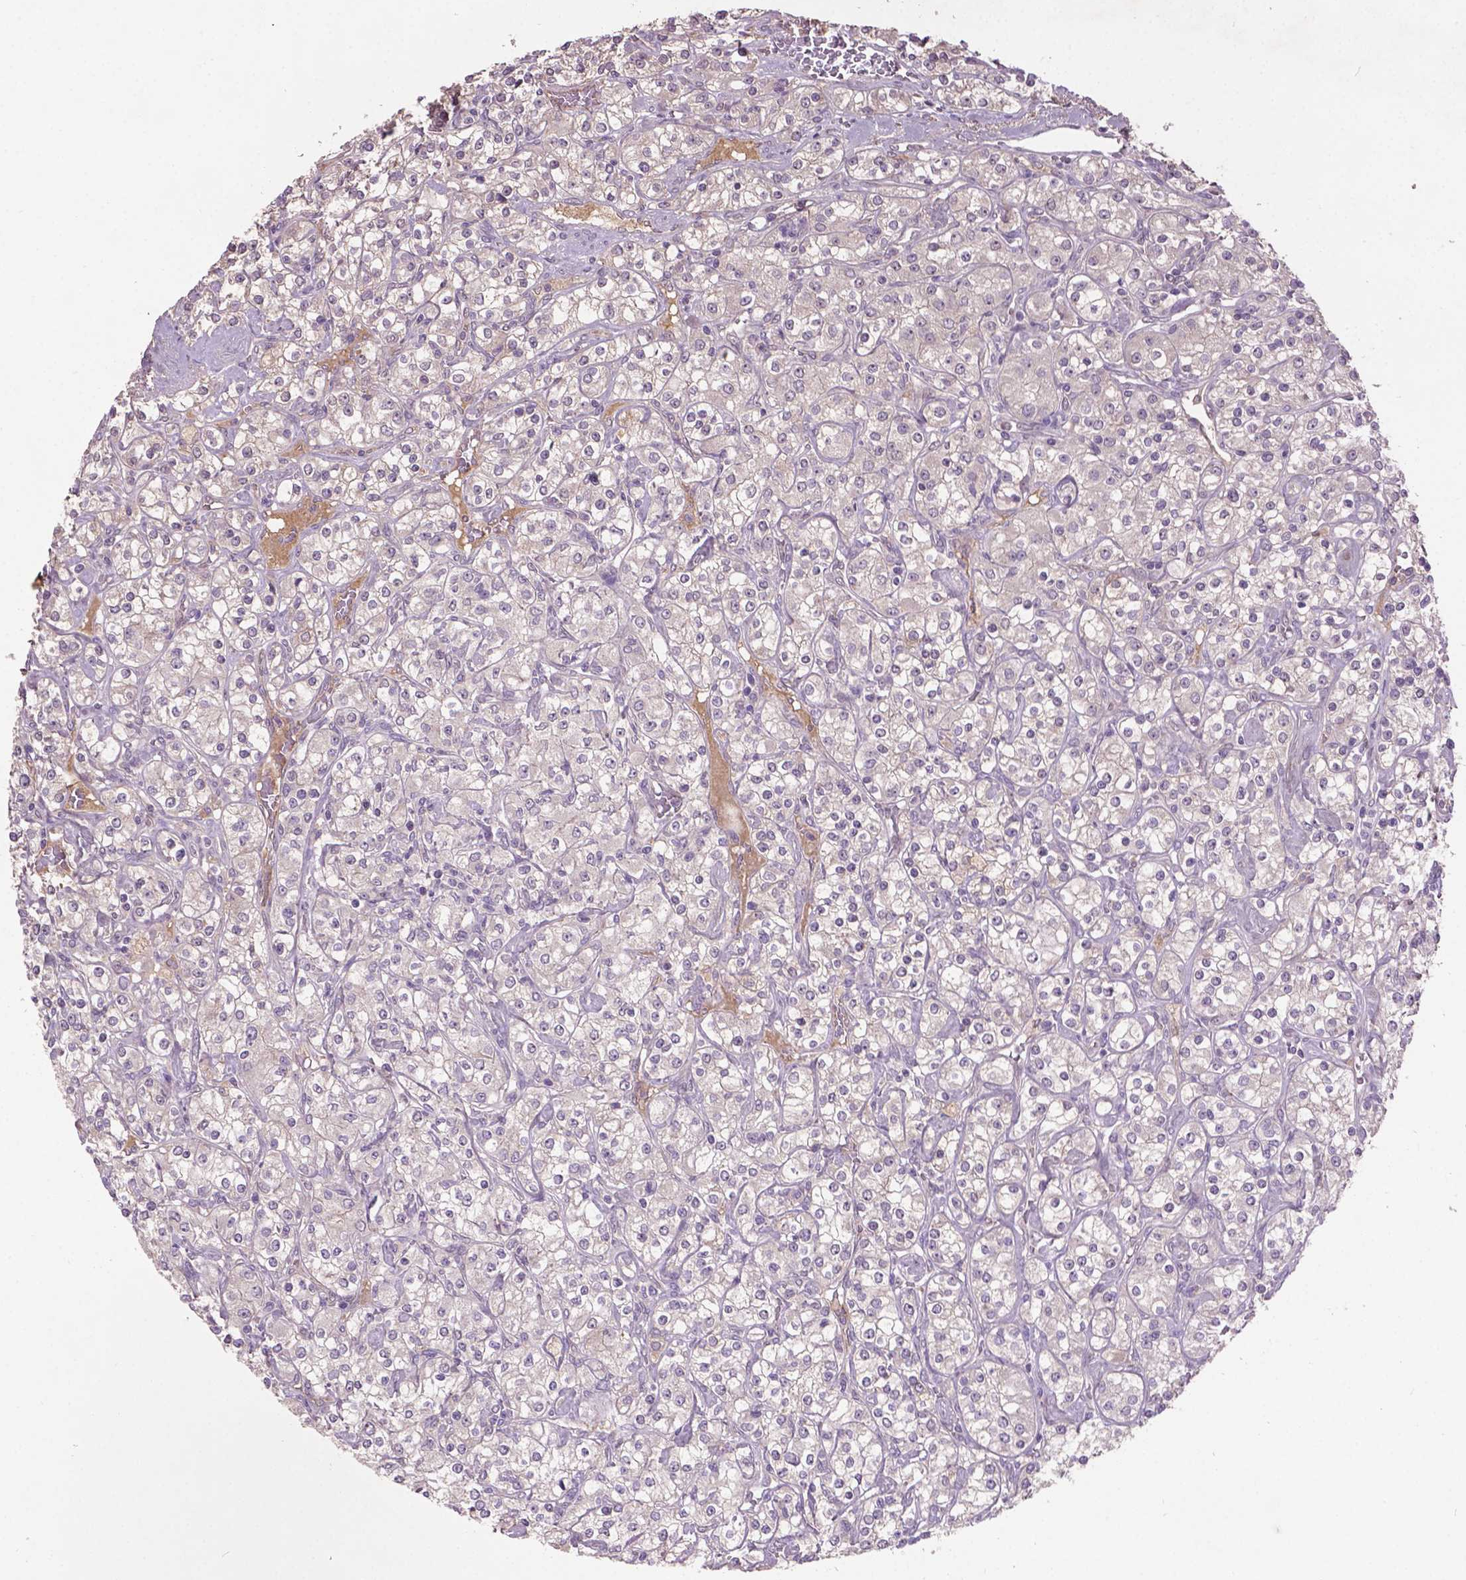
{"staining": {"intensity": "negative", "quantity": "none", "location": "none"}, "tissue": "renal cancer", "cell_type": "Tumor cells", "image_type": "cancer", "snomed": [{"axis": "morphology", "description": "Adenocarcinoma, NOS"}, {"axis": "topography", "description": "Kidney"}], "caption": "This is an immunohistochemistry (IHC) image of human renal cancer. There is no staining in tumor cells.", "gene": "SOX17", "patient": {"sex": "male", "age": 77}}